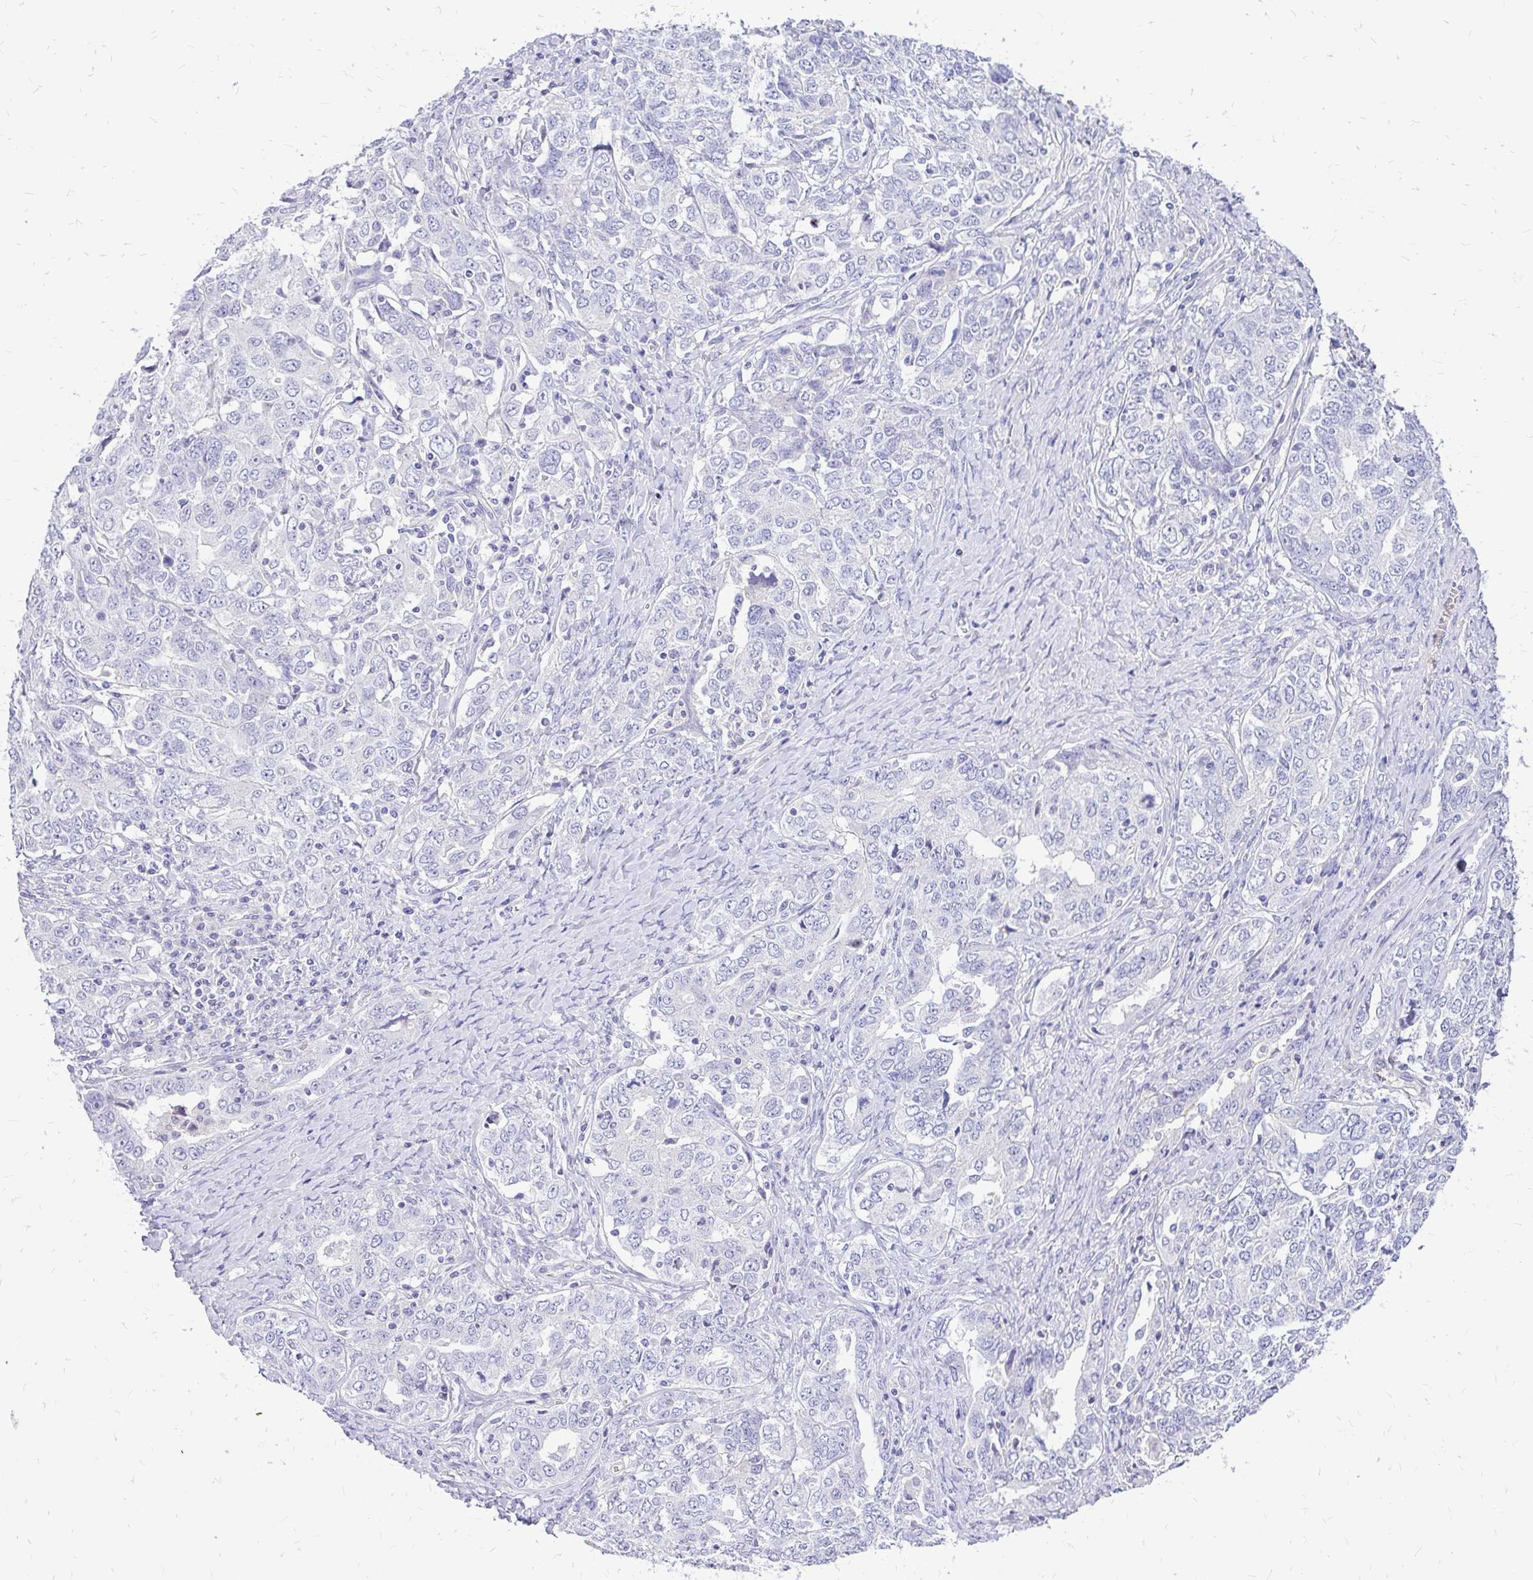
{"staining": {"intensity": "negative", "quantity": "none", "location": "none"}, "tissue": "ovarian cancer", "cell_type": "Tumor cells", "image_type": "cancer", "snomed": [{"axis": "morphology", "description": "Carcinoma, endometroid"}, {"axis": "topography", "description": "Ovary"}], "caption": "Ovarian endometroid carcinoma stained for a protein using immunohistochemistry displays no expression tumor cells.", "gene": "MAP1LC3A", "patient": {"sex": "female", "age": 62}}